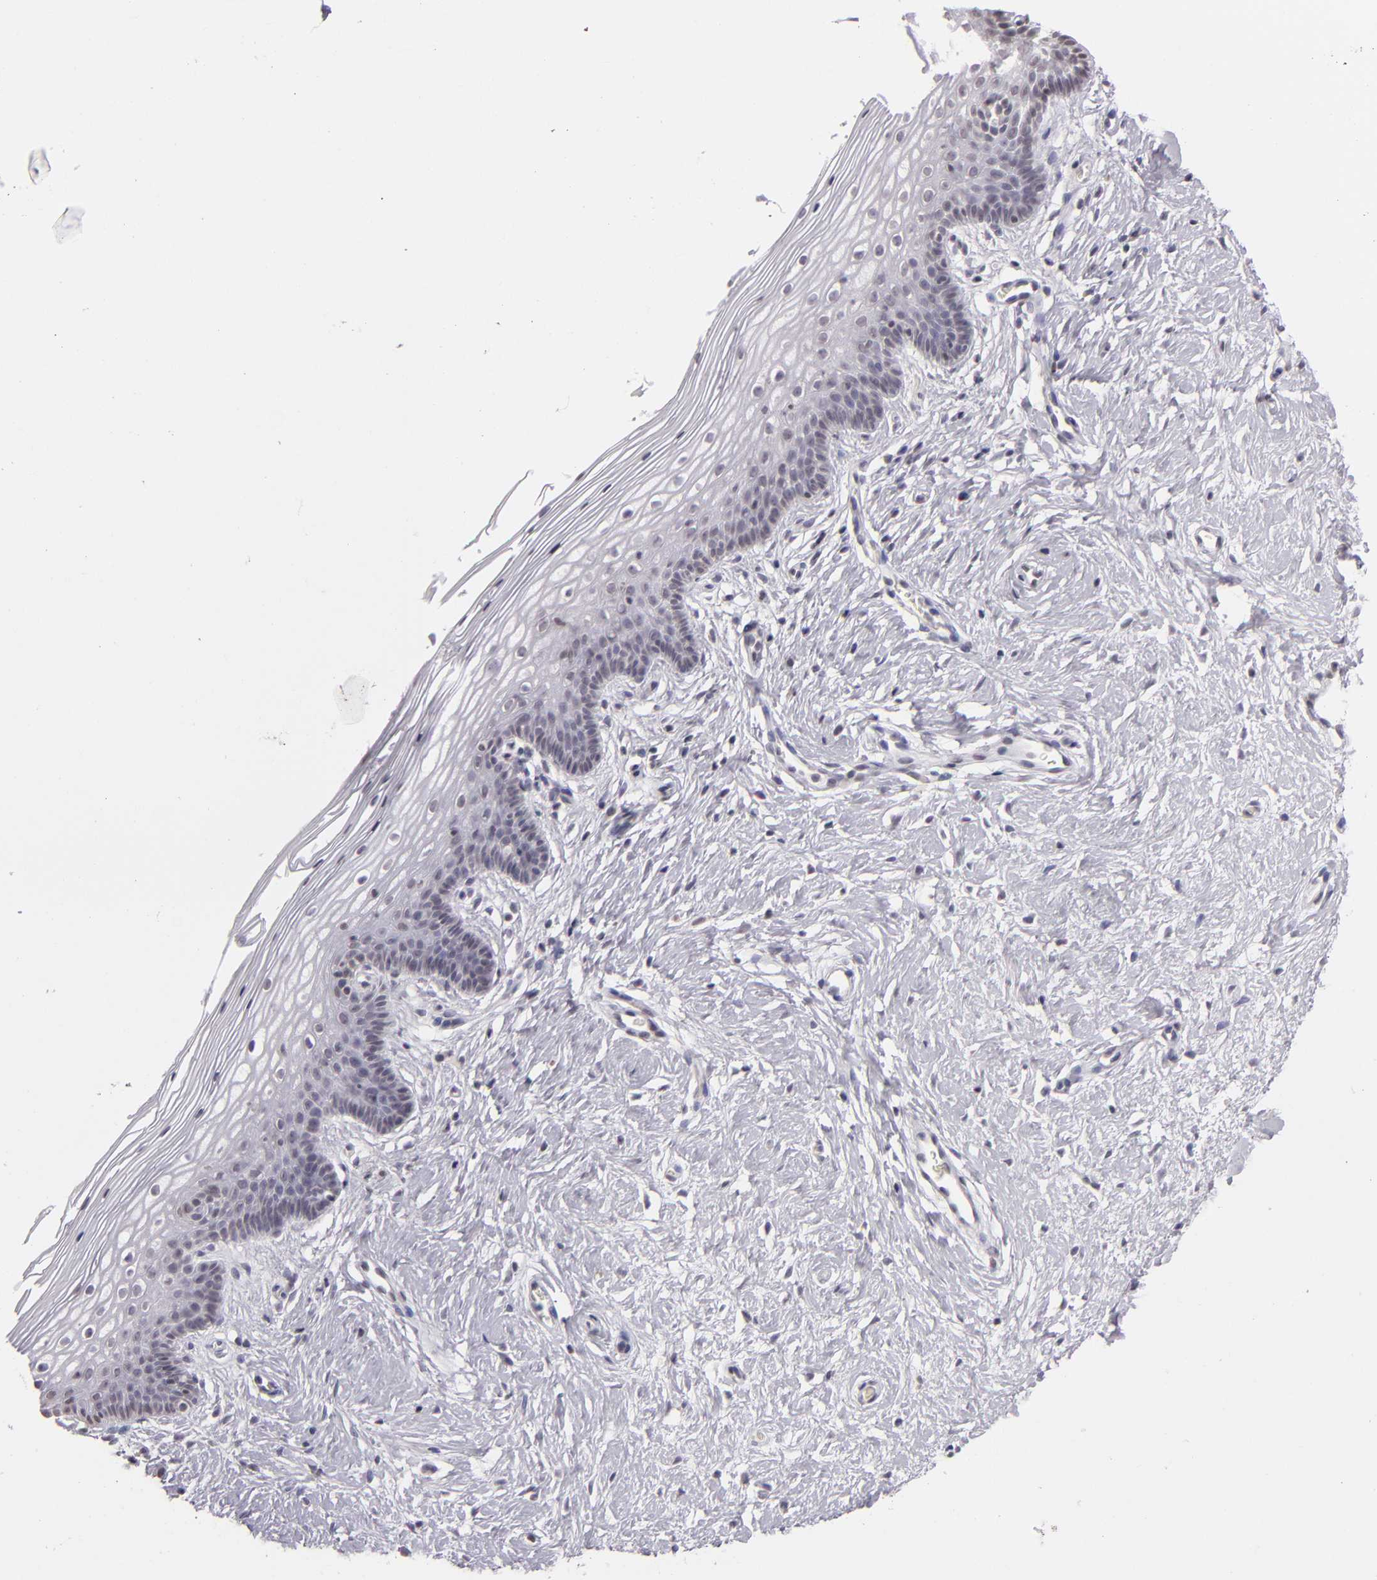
{"staining": {"intensity": "negative", "quantity": "none", "location": "none"}, "tissue": "vagina", "cell_type": "Squamous epithelial cells", "image_type": "normal", "snomed": [{"axis": "morphology", "description": "Normal tissue, NOS"}, {"axis": "topography", "description": "Vagina"}], "caption": "The IHC photomicrograph has no significant staining in squamous epithelial cells of vagina. (Stains: DAB (3,3'-diaminobenzidine) immunohistochemistry with hematoxylin counter stain, Microscopy: brightfield microscopy at high magnification).", "gene": "CD40", "patient": {"sex": "female", "age": 46}}